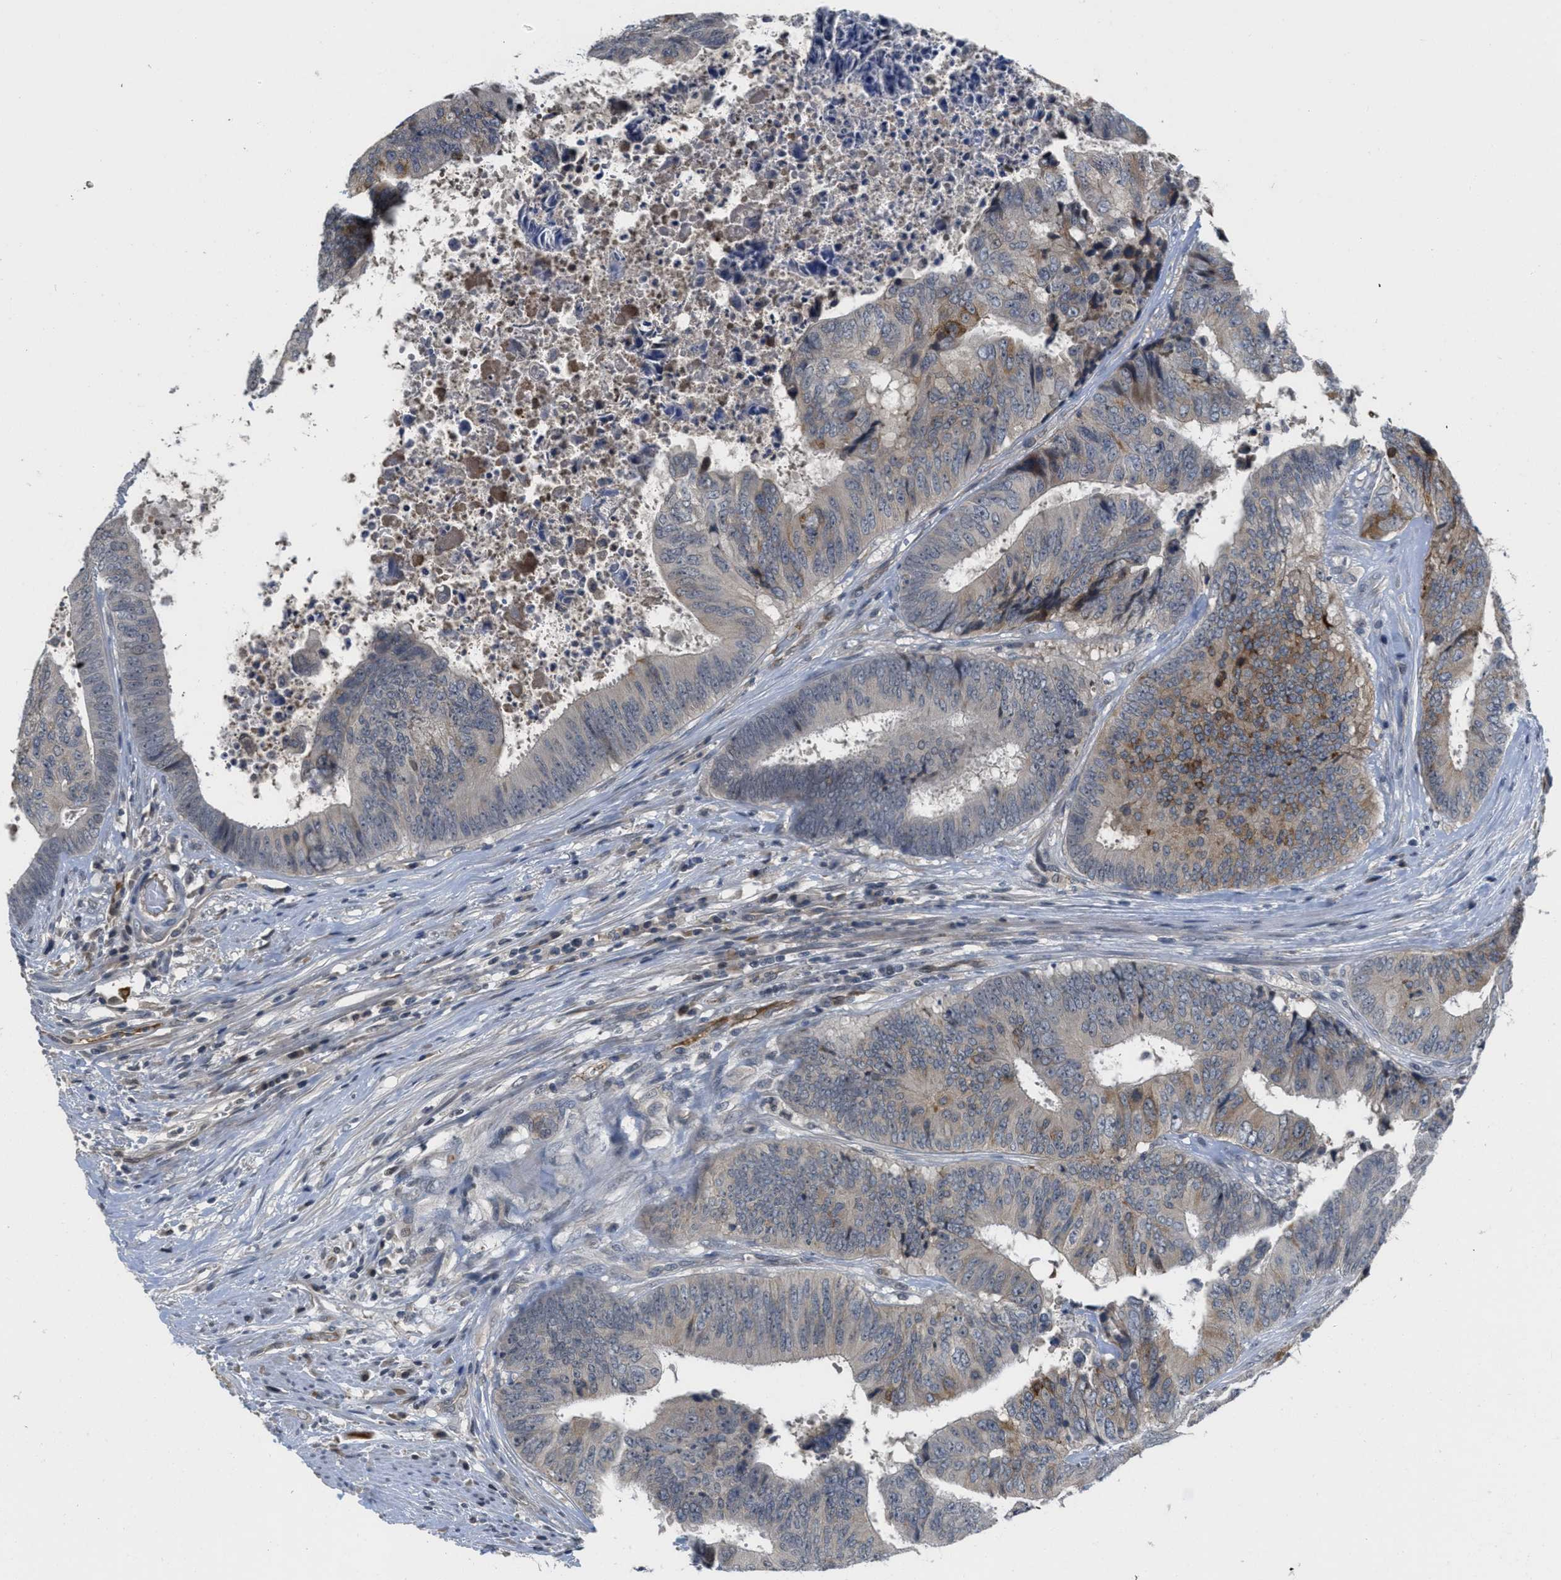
{"staining": {"intensity": "moderate", "quantity": "25%-75%", "location": "cytoplasmic/membranous"}, "tissue": "colorectal cancer", "cell_type": "Tumor cells", "image_type": "cancer", "snomed": [{"axis": "morphology", "description": "Adenocarcinoma, NOS"}, {"axis": "topography", "description": "Rectum"}], "caption": "High-power microscopy captured an immunohistochemistry (IHC) histopathology image of colorectal cancer, revealing moderate cytoplasmic/membranous positivity in approximately 25%-75% of tumor cells.", "gene": "ANGPT1", "patient": {"sex": "male", "age": 72}}